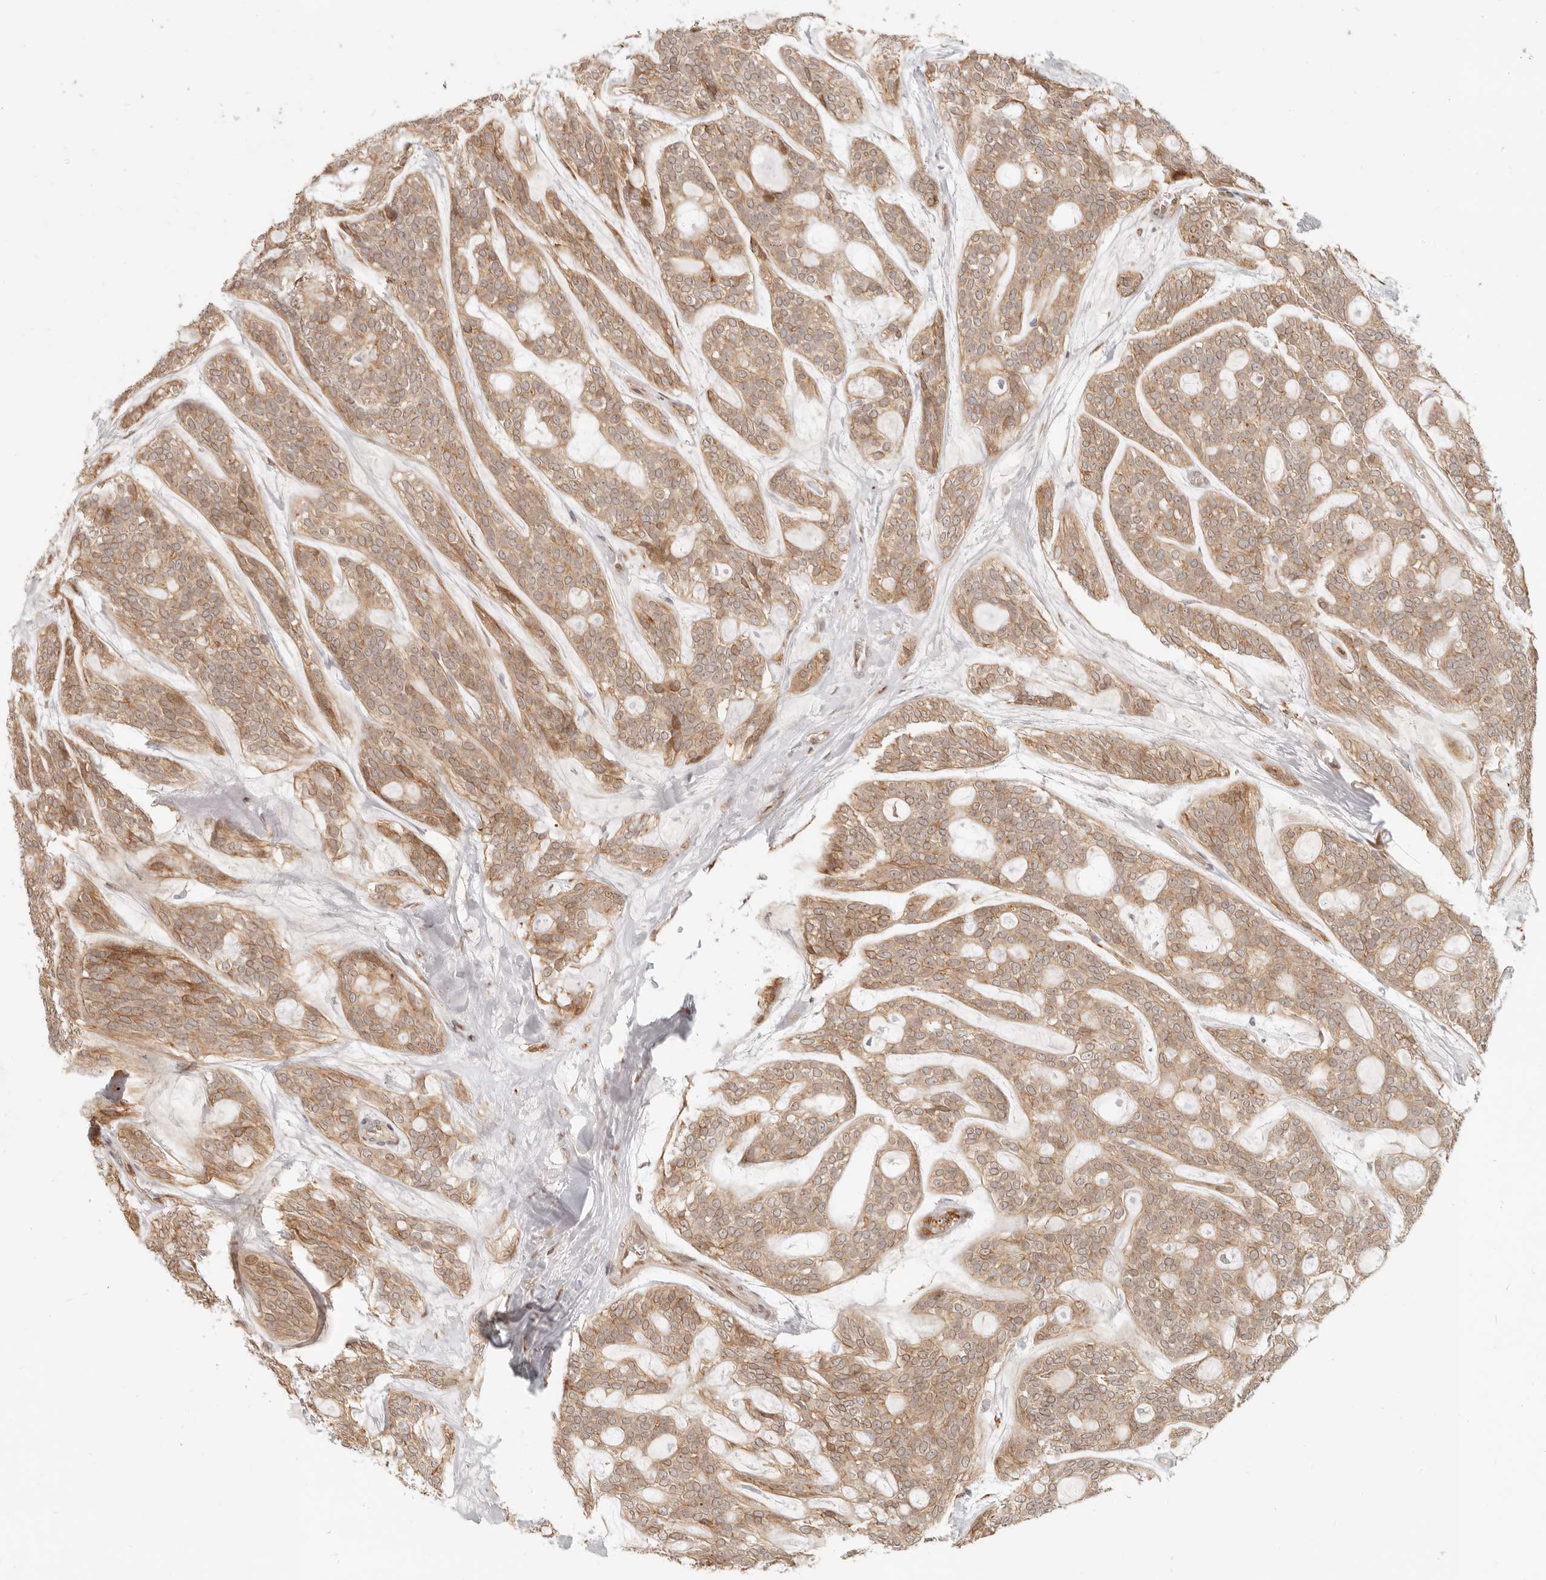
{"staining": {"intensity": "weak", "quantity": ">75%", "location": "cytoplasmic/membranous"}, "tissue": "head and neck cancer", "cell_type": "Tumor cells", "image_type": "cancer", "snomed": [{"axis": "morphology", "description": "Adenocarcinoma, NOS"}, {"axis": "topography", "description": "Head-Neck"}], "caption": "Immunohistochemical staining of human head and neck cancer (adenocarcinoma) demonstrates low levels of weak cytoplasmic/membranous protein staining in approximately >75% of tumor cells. Ihc stains the protein of interest in brown and the nuclei are stained blue.", "gene": "TUFT1", "patient": {"sex": "male", "age": 66}}